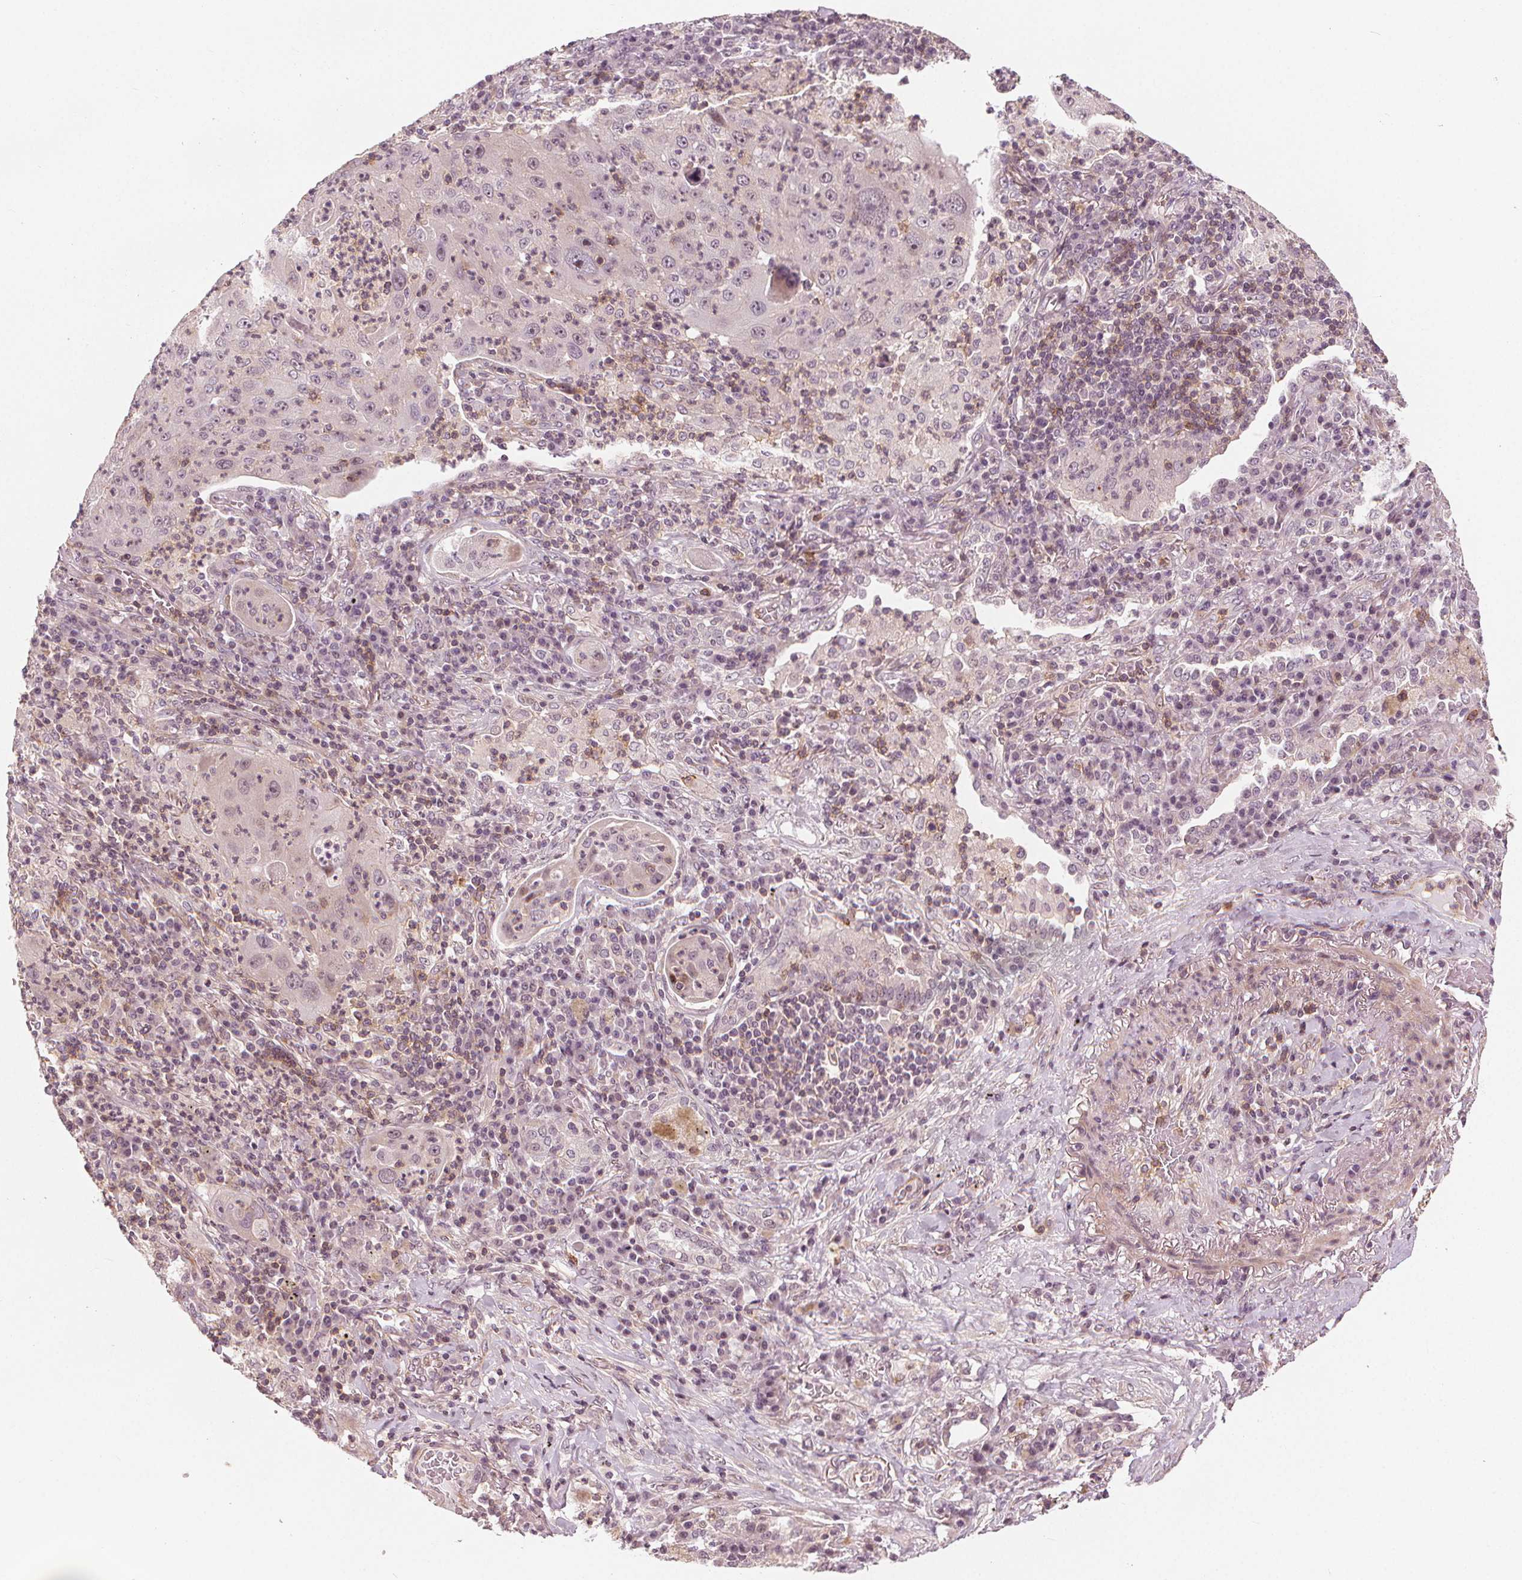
{"staining": {"intensity": "negative", "quantity": "none", "location": "none"}, "tissue": "lung cancer", "cell_type": "Tumor cells", "image_type": "cancer", "snomed": [{"axis": "morphology", "description": "Squamous cell carcinoma, NOS"}, {"axis": "topography", "description": "Lung"}], "caption": "Lung cancer stained for a protein using IHC displays no positivity tumor cells.", "gene": "SLC34A1", "patient": {"sex": "female", "age": 59}}